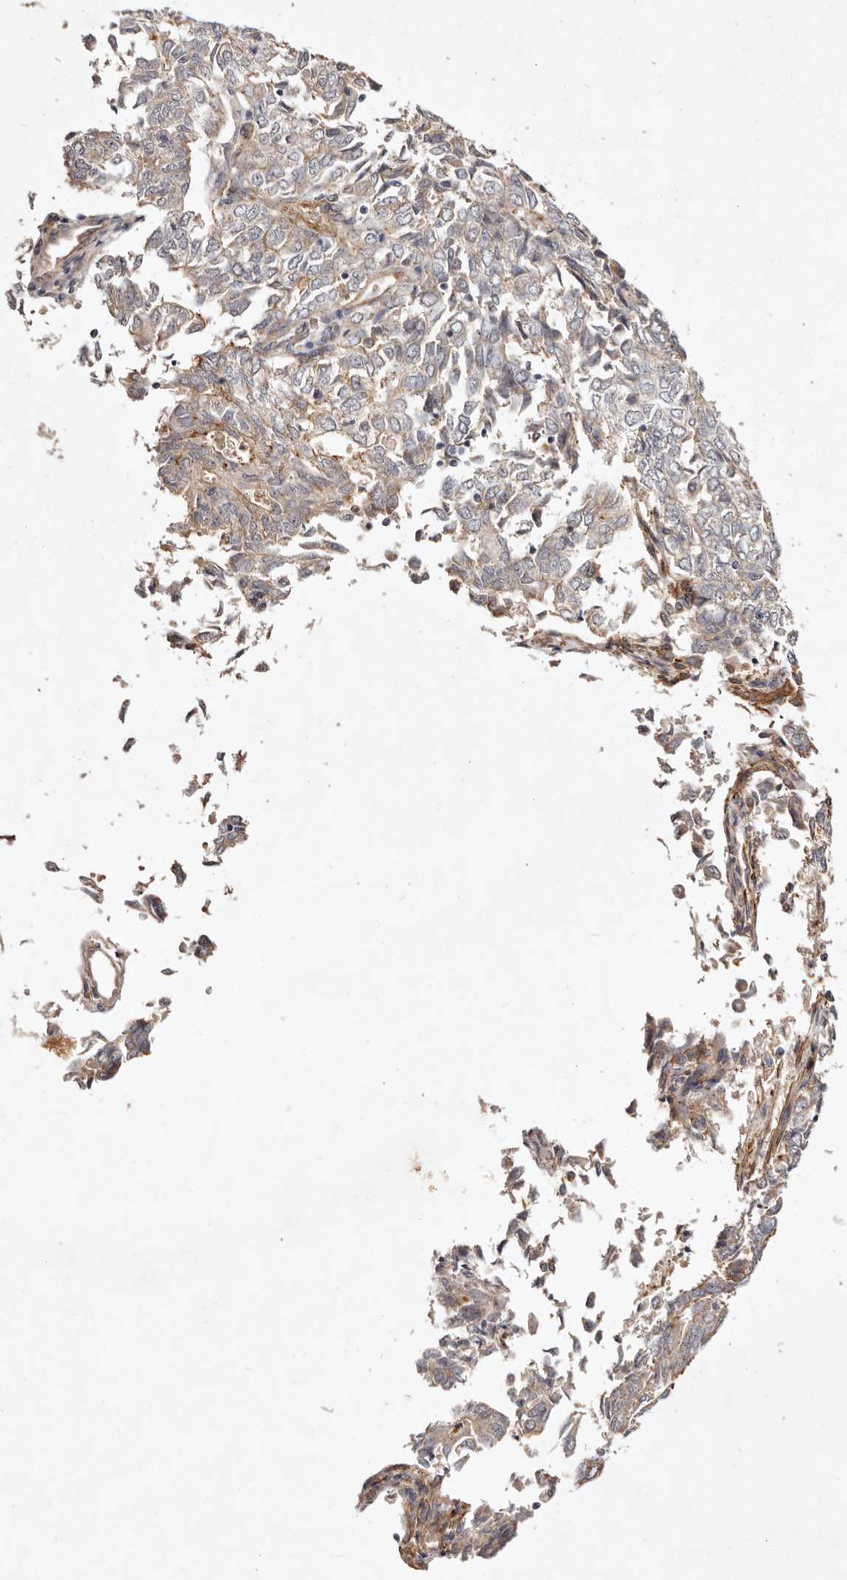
{"staining": {"intensity": "weak", "quantity": "<25%", "location": "cytoplasmic/membranous"}, "tissue": "endometrial cancer", "cell_type": "Tumor cells", "image_type": "cancer", "snomed": [{"axis": "morphology", "description": "Adenocarcinoma, NOS"}, {"axis": "topography", "description": "Endometrium"}], "caption": "Endometrial cancer was stained to show a protein in brown. There is no significant expression in tumor cells.", "gene": "MTMR11", "patient": {"sex": "female", "age": 80}}